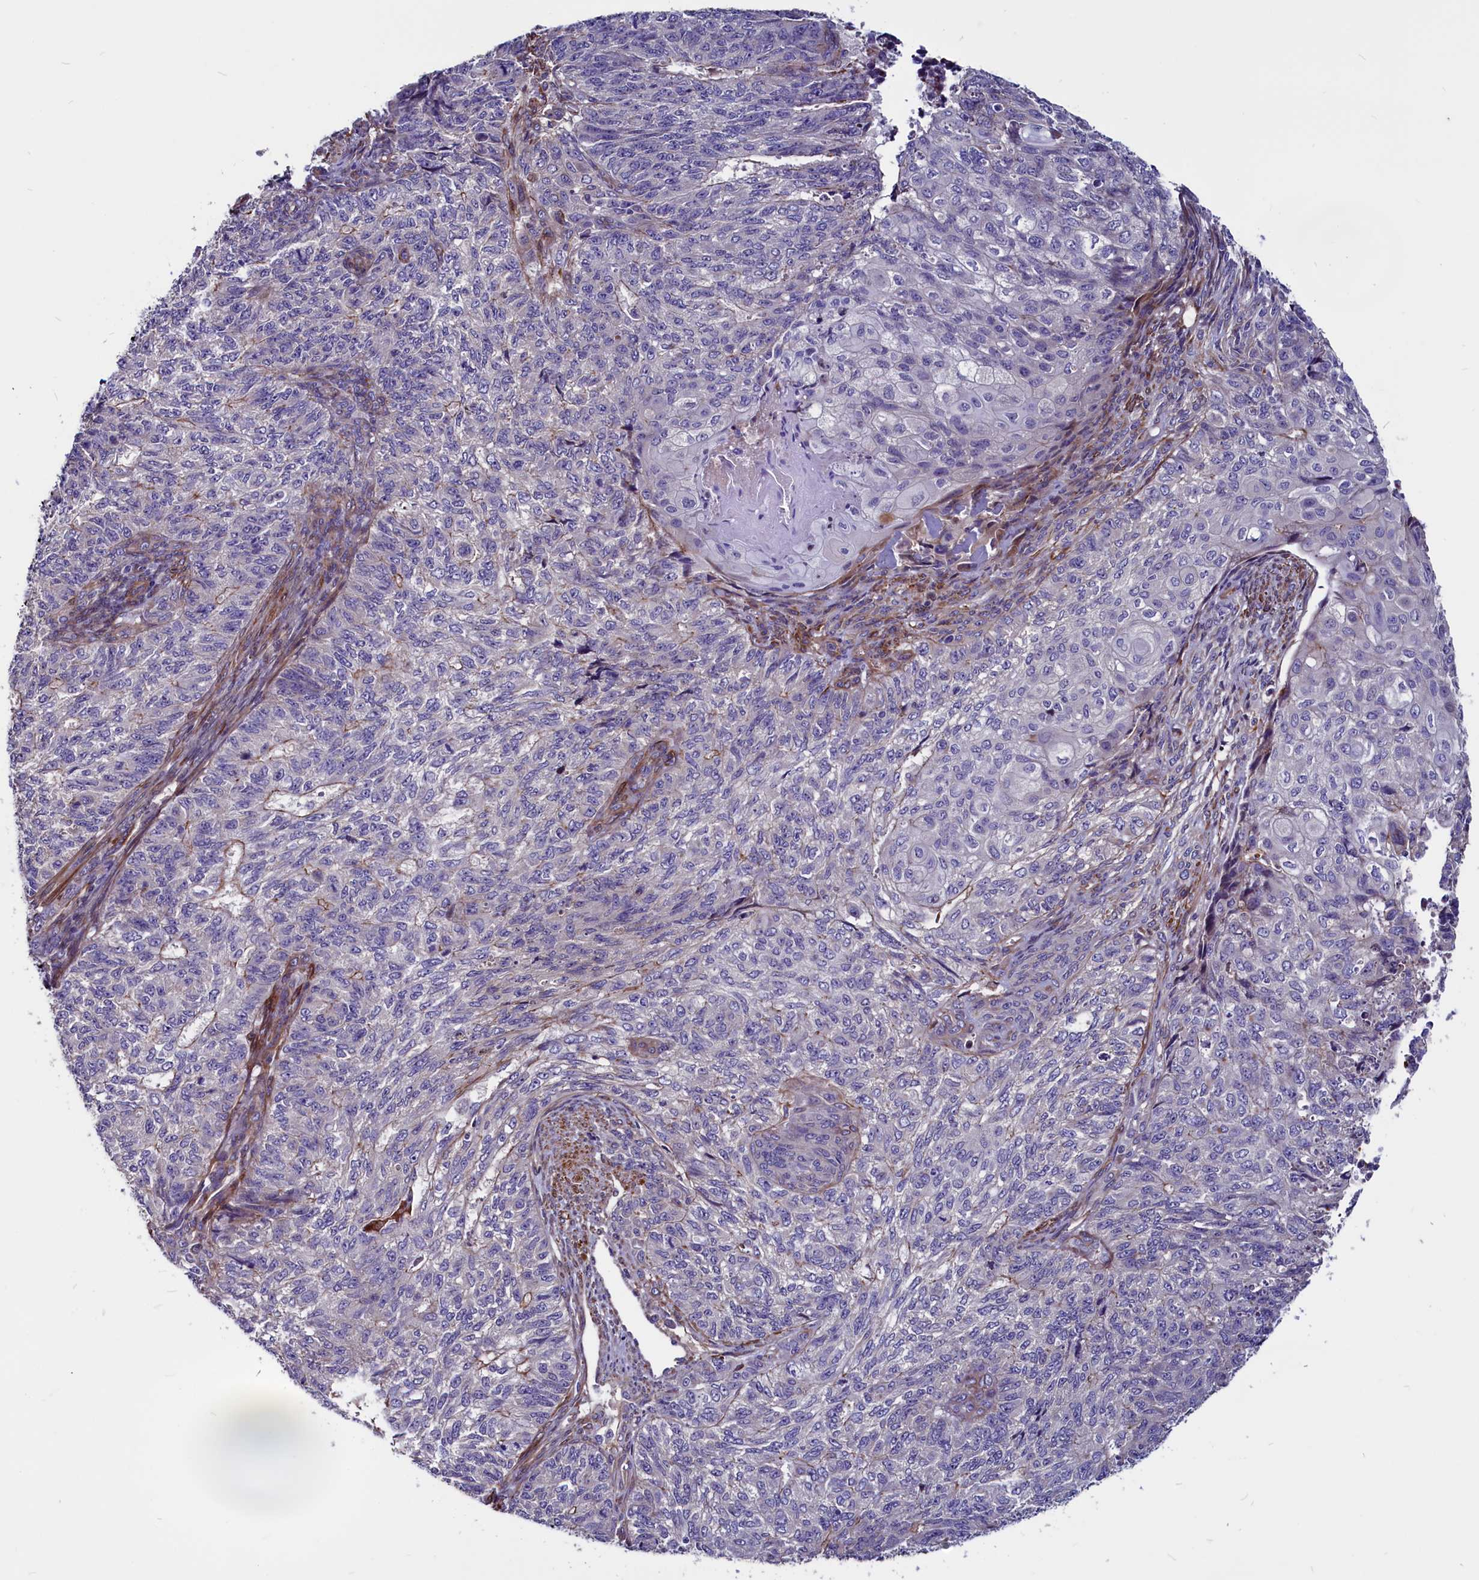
{"staining": {"intensity": "negative", "quantity": "none", "location": "none"}, "tissue": "endometrial cancer", "cell_type": "Tumor cells", "image_type": "cancer", "snomed": [{"axis": "morphology", "description": "Adenocarcinoma, NOS"}, {"axis": "topography", "description": "Endometrium"}], "caption": "This photomicrograph is of endometrial cancer (adenocarcinoma) stained with immunohistochemistry to label a protein in brown with the nuclei are counter-stained blue. There is no positivity in tumor cells.", "gene": "ZNF749", "patient": {"sex": "female", "age": 32}}